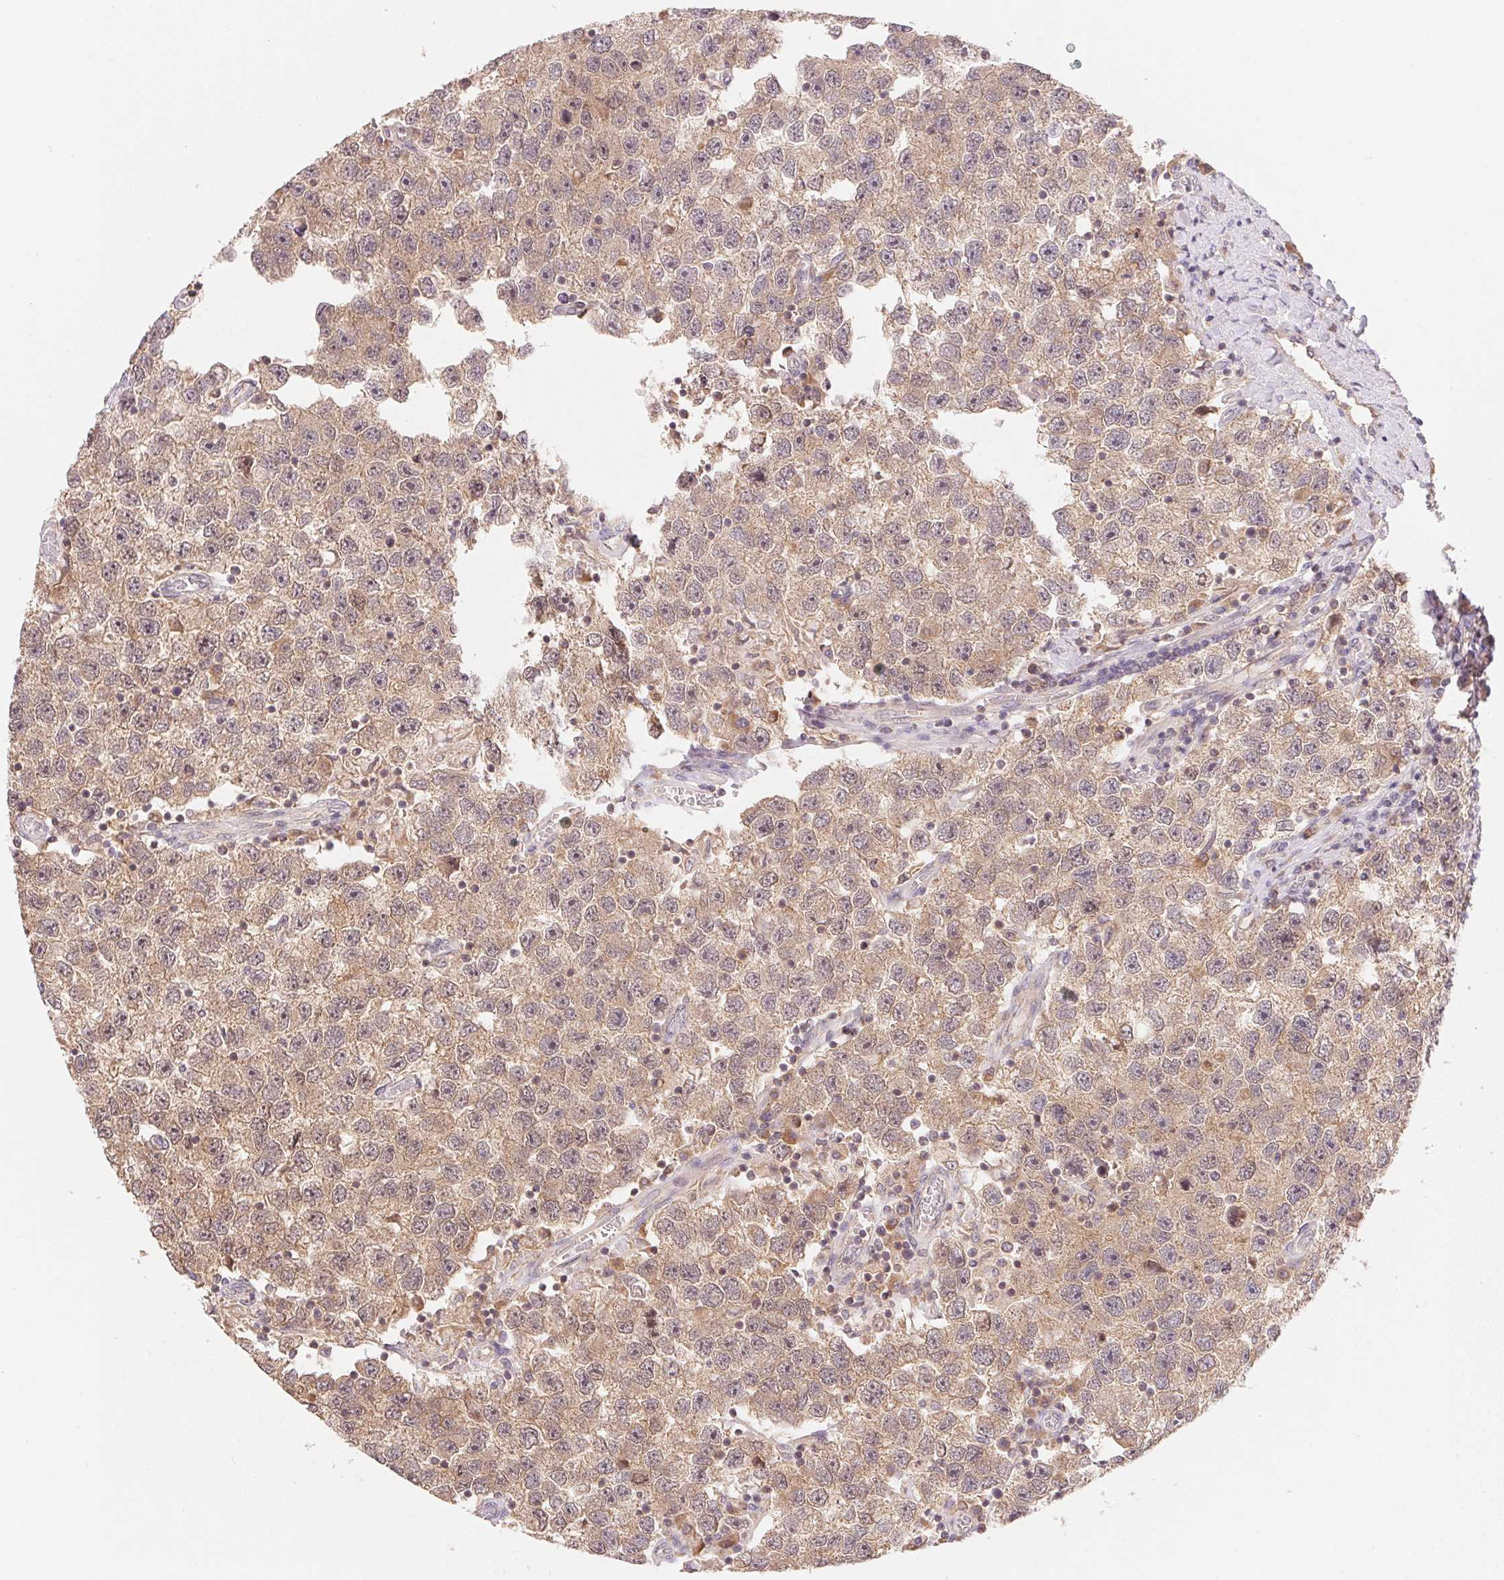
{"staining": {"intensity": "weak", "quantity": ">75%", "location": "cytoplasmic/membranous"}, "tissue": "testis cancer", "cell_type": "Tumor cells", "image_type": "cancer", "snomed": [{"axis": "morphology", "description": "Seminoma, NOS"}, {"axis": "topography", "description": "Testis"}], "caption": "Protein staining reveals weak cytoplasmic/membranous expression in about >75% of tumor cells in testis seminoma. The protein is shown in brown color, while the nuclei are stained blue.", "gene": "BNIP5", "patient": {"sex": "male", "age": 26}}